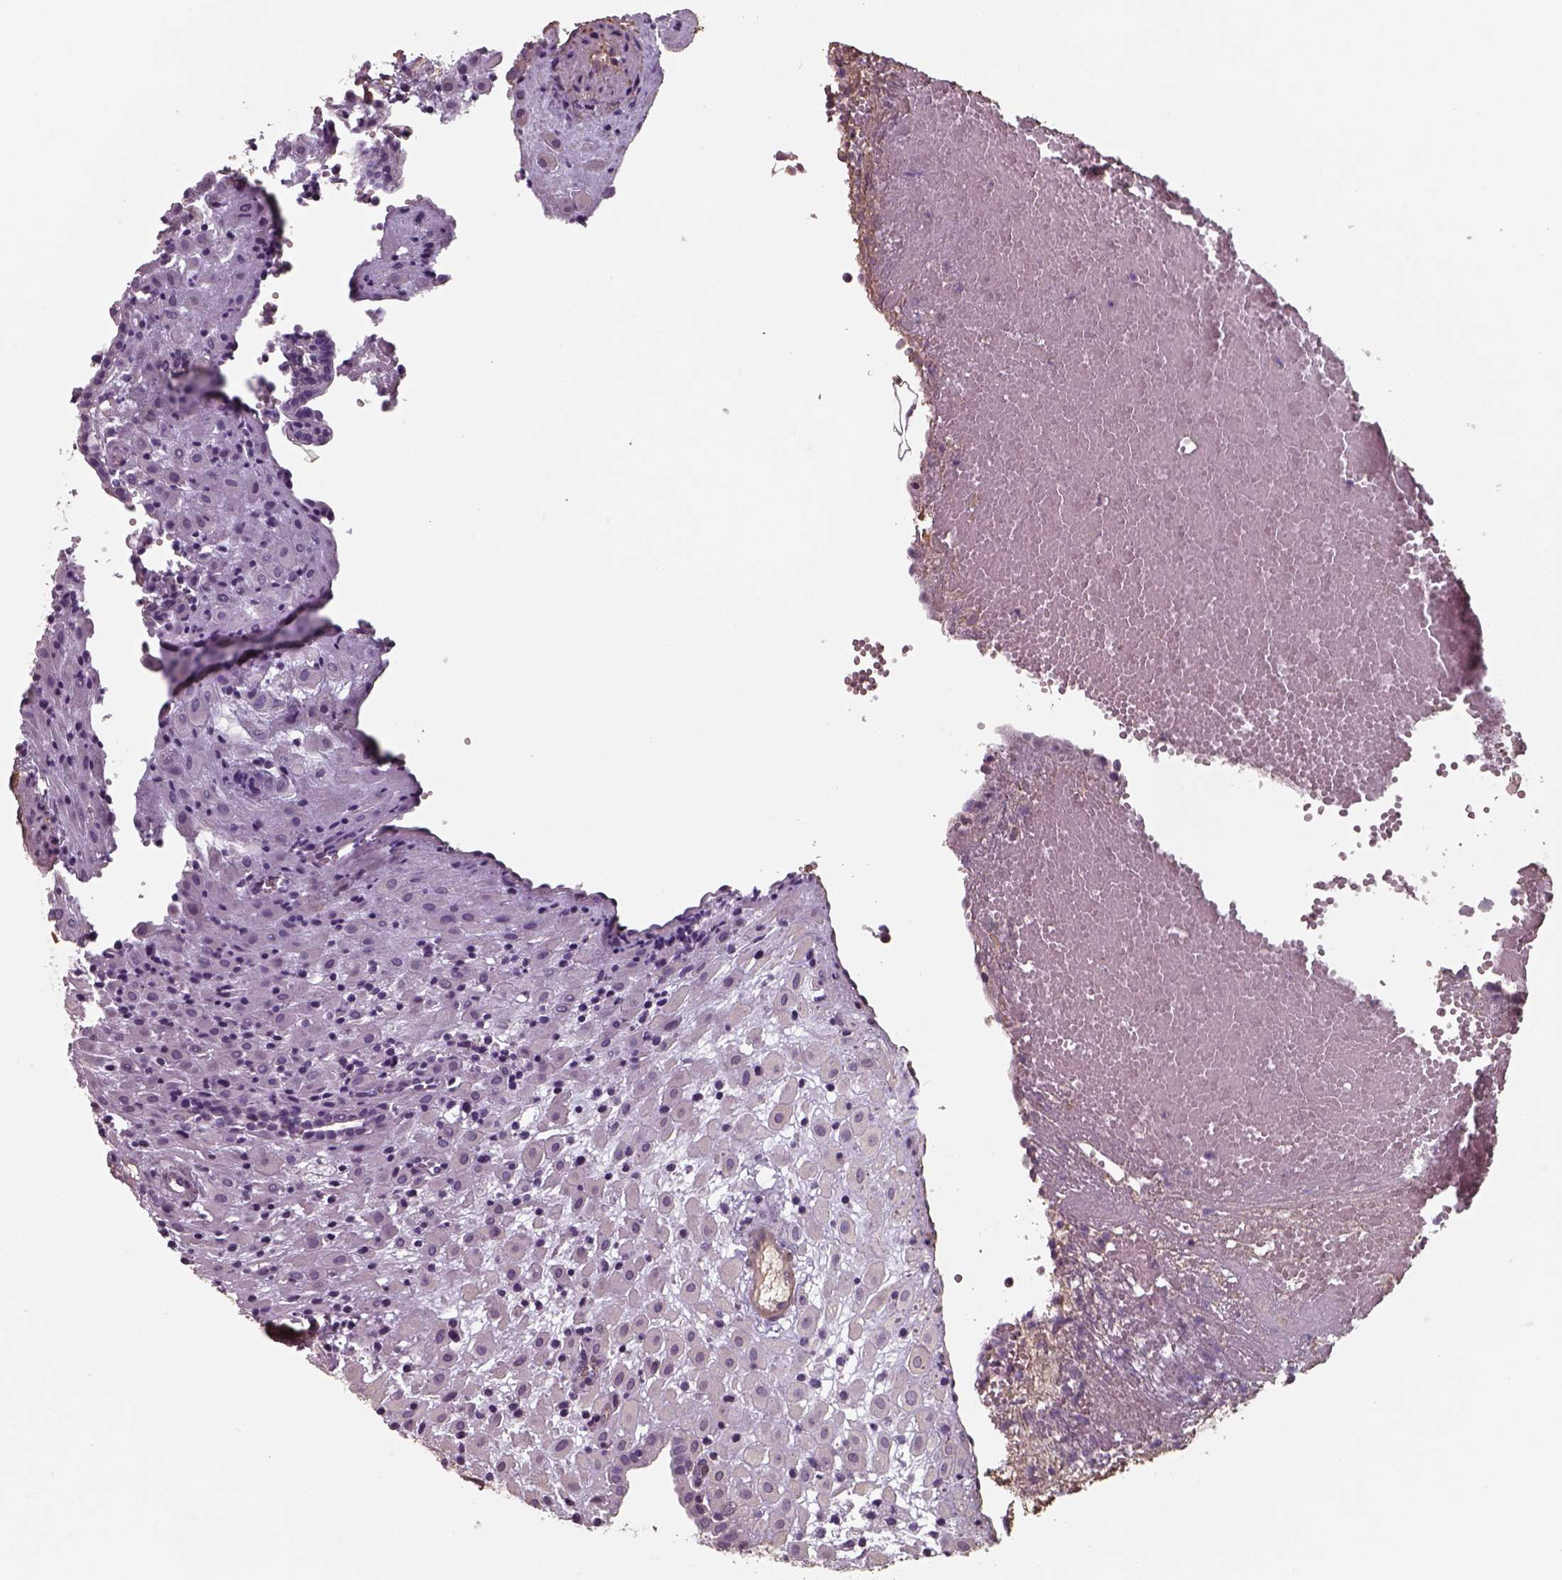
{"staining": {"intensity": "negative", "quantity": "none", "location": "none"}, "tissue": "placenta", "cell_type": "Decidual cells", "image_type": "normal", "snomed": [{"axis": "morphology", "description": "Normal tissue, NOS"}, {"axis": "topography", "description": "Placenta"}], "caption": "There is no significant staining in decidual cells of placenta. (Stains: DAB (3,3'-diaminobenzidine) immunohistochemistry (IHC) with hematoxylin counter stain, Microscopy: brightfield microscopy at high magnification).", "gene": "ISYNA1", "patient": {"sex": "female", "age": 24}}